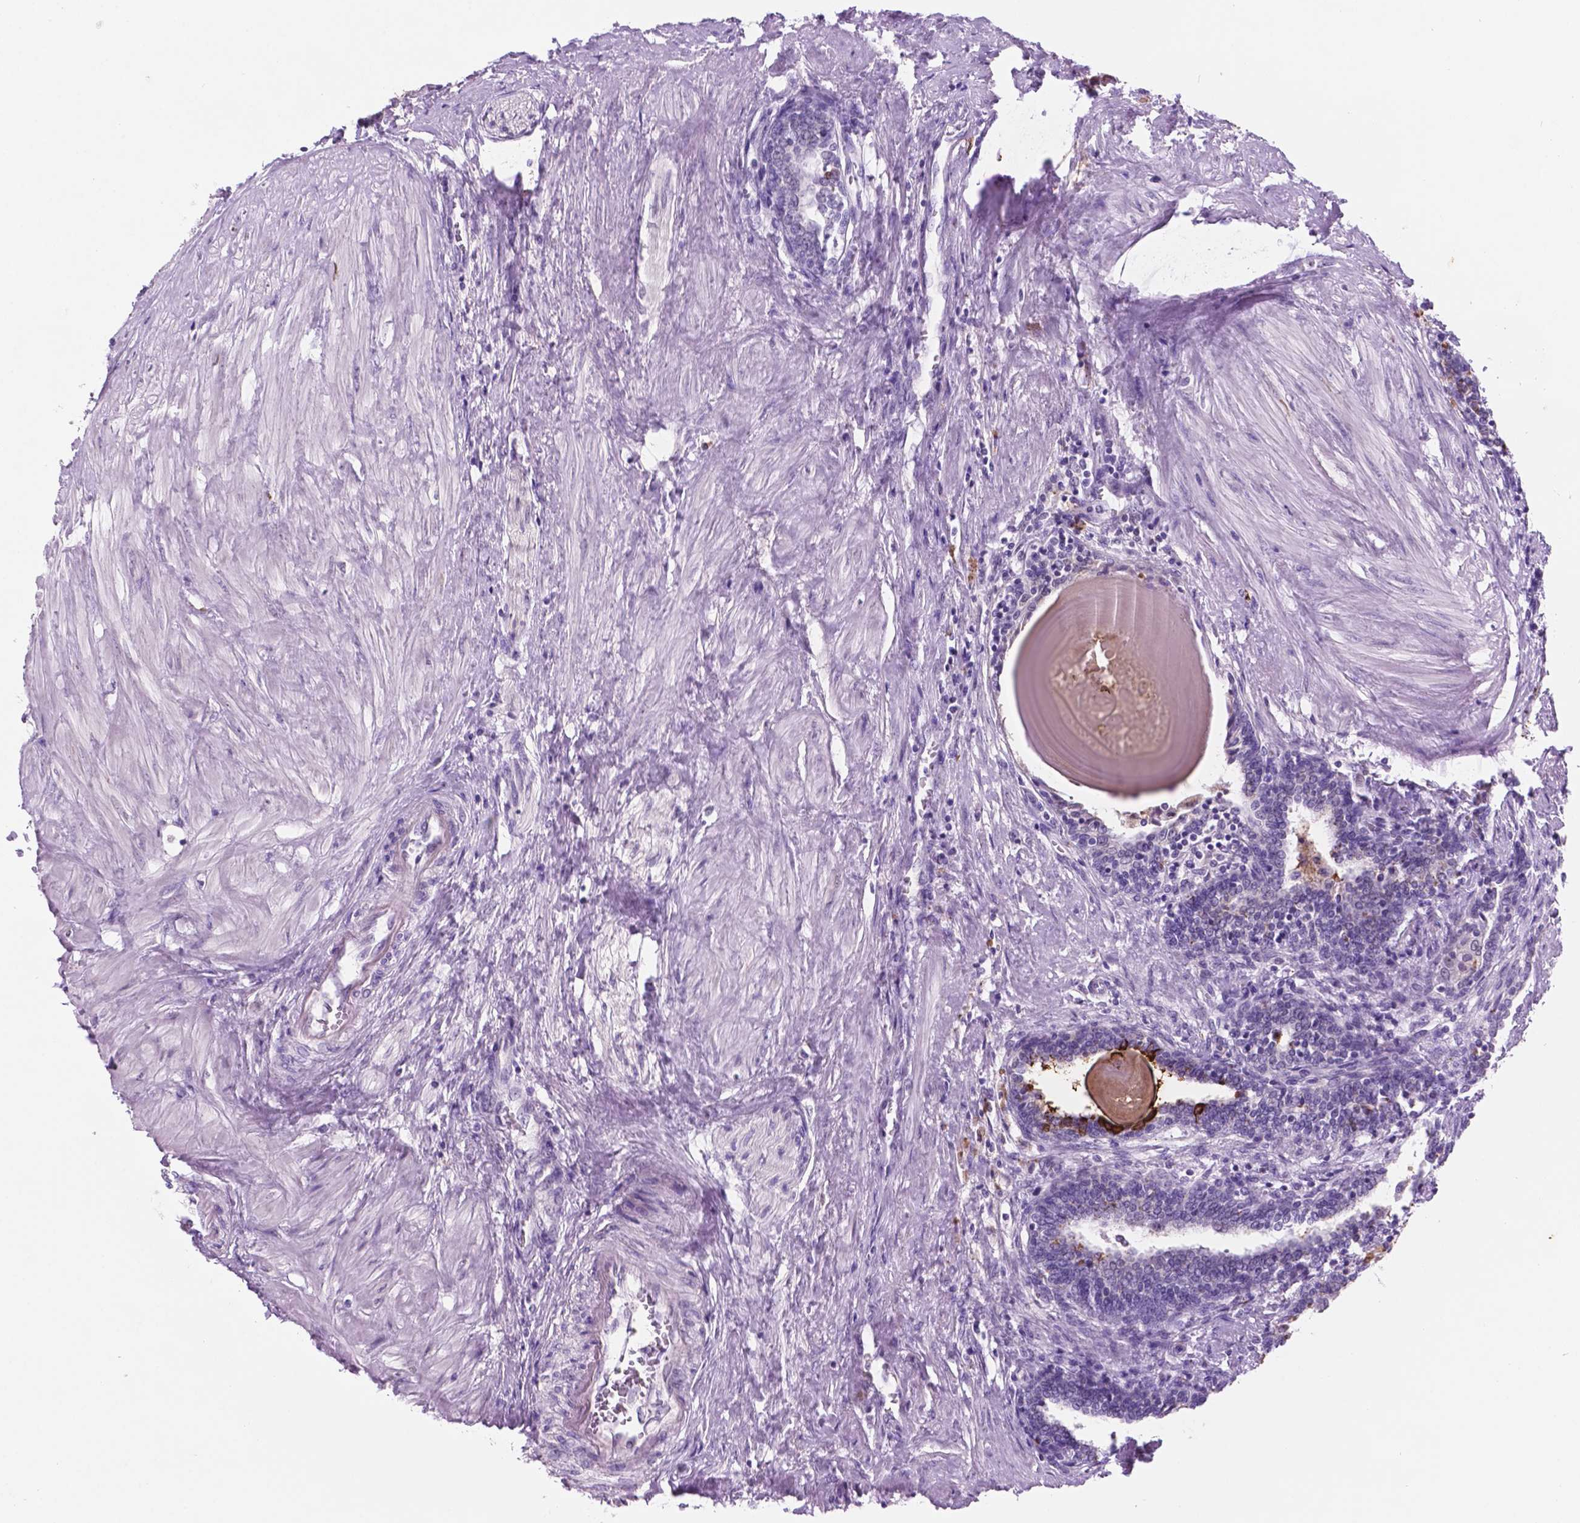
{"staining": {"intensity": "negative", "quantity": "none", "location": "none"}, "tissue": "prostate", "cell_type": "Glandular cells", "image_type": "normal", "snomed": [{"axis": "morphology", "description": "Normal tissue, NOS"}, {"axis": "topography", "description": "Prostate"}], "caption": "Immunohistochemistry histopathology image of benign prostate stained for a protein (brown), which demonstrates no staining in glandular cells. (Immunohistochemistry (ihc), brightfield microscopy, high magnification).", "gene": "C18orf21", "patient": {"sex": "male", "age": 55}}